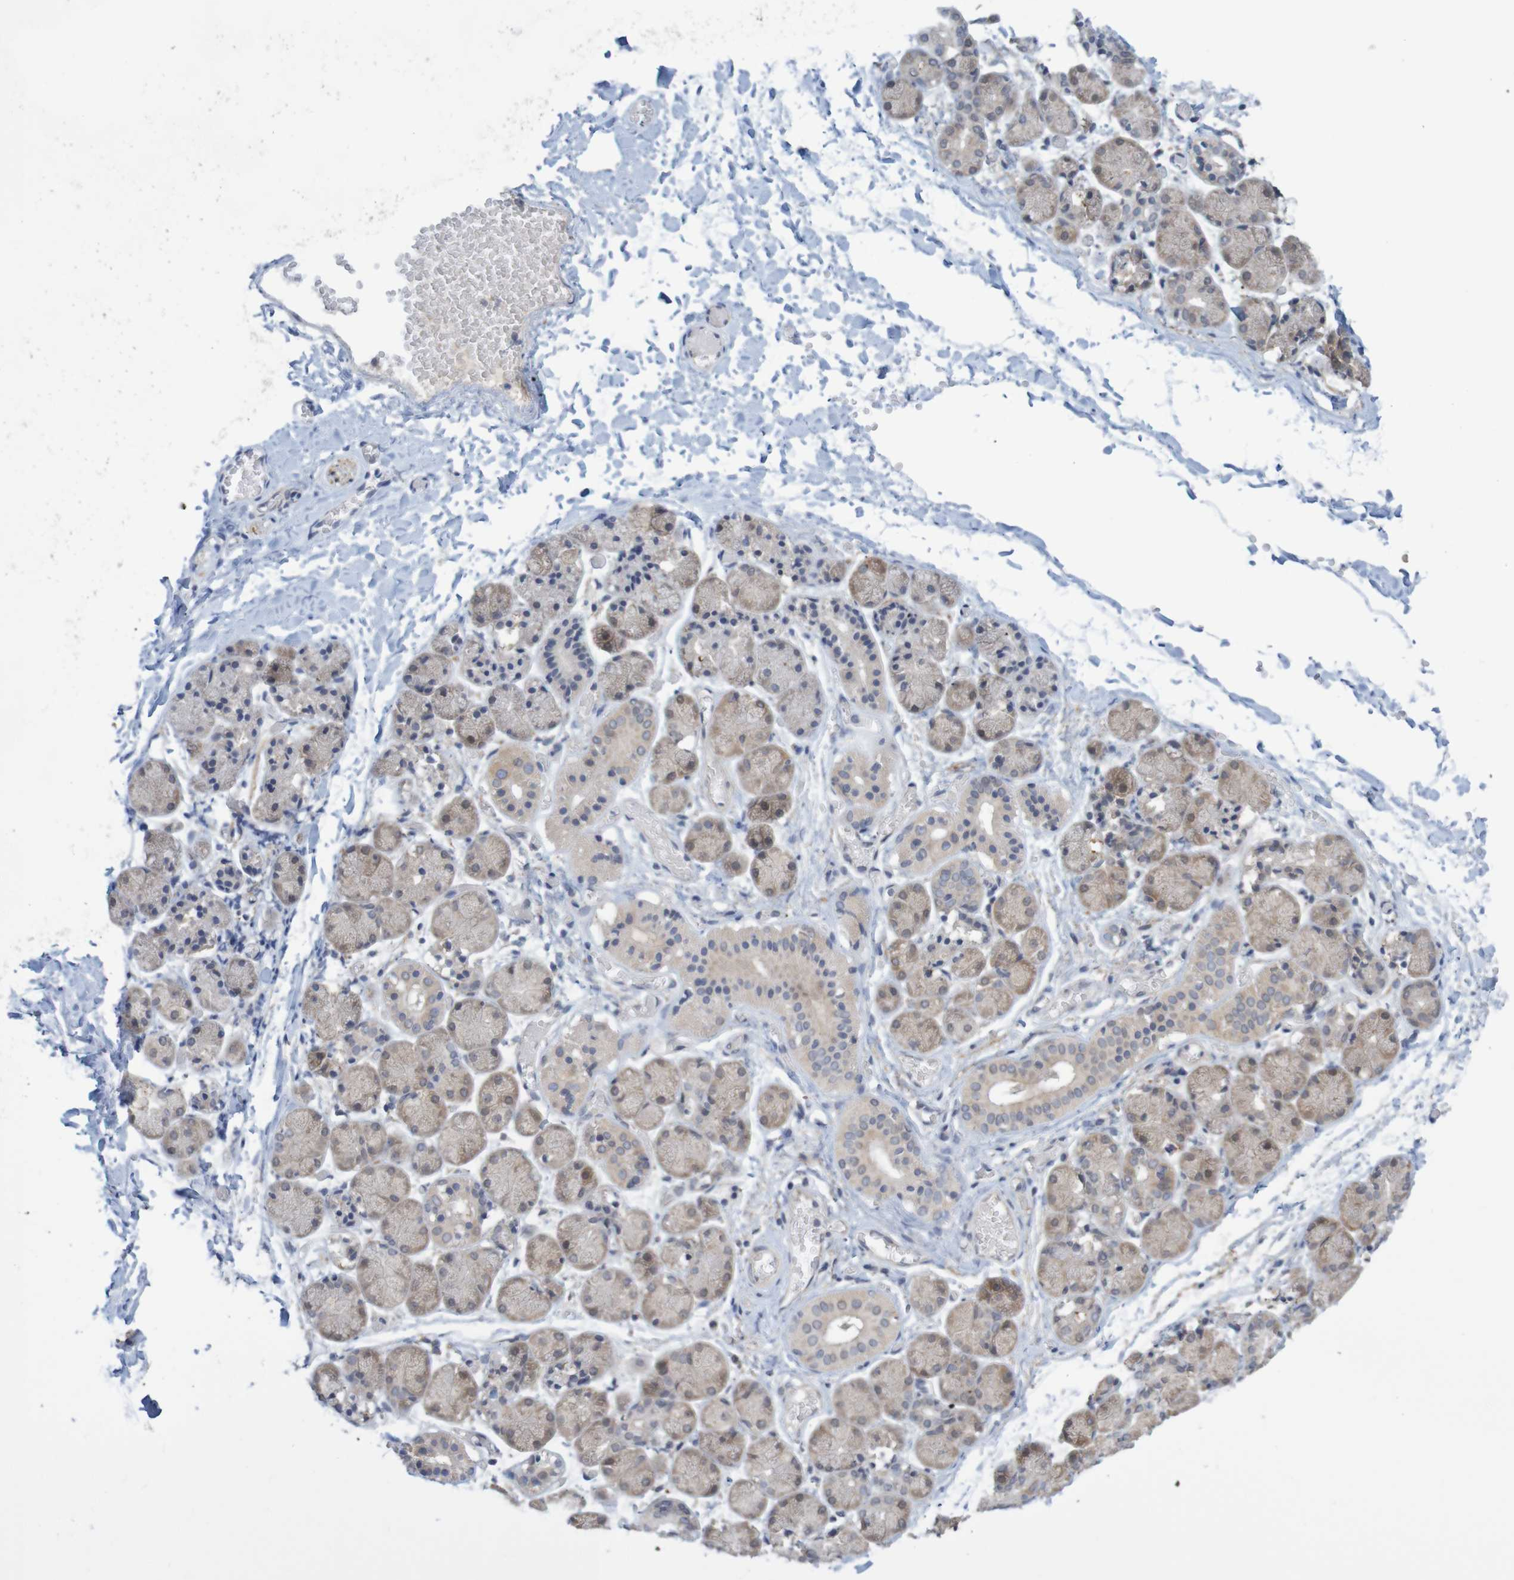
{"staining": {"intensity": "weak", "quantity": "25%-75%", "location": "cytoplasmic/membranous"}, "tissue": "salivary gland", "cell_type": "Glandular cells", "image_type": "normal", "snomed": [{"axis": "morphology", "description": "Normal tissue, NOS"}, {"axis": "topography", "description": "Salivary gland"}], "caption": "An IHC histopathology image of unremarkable tissue is shown. Protein staining in brown highlights weak cytoplasmic/membranous positivity in salivary gland within glandular cells.", "gene": "ANKK1", "patient": {"sex": "female", "age": 24}}